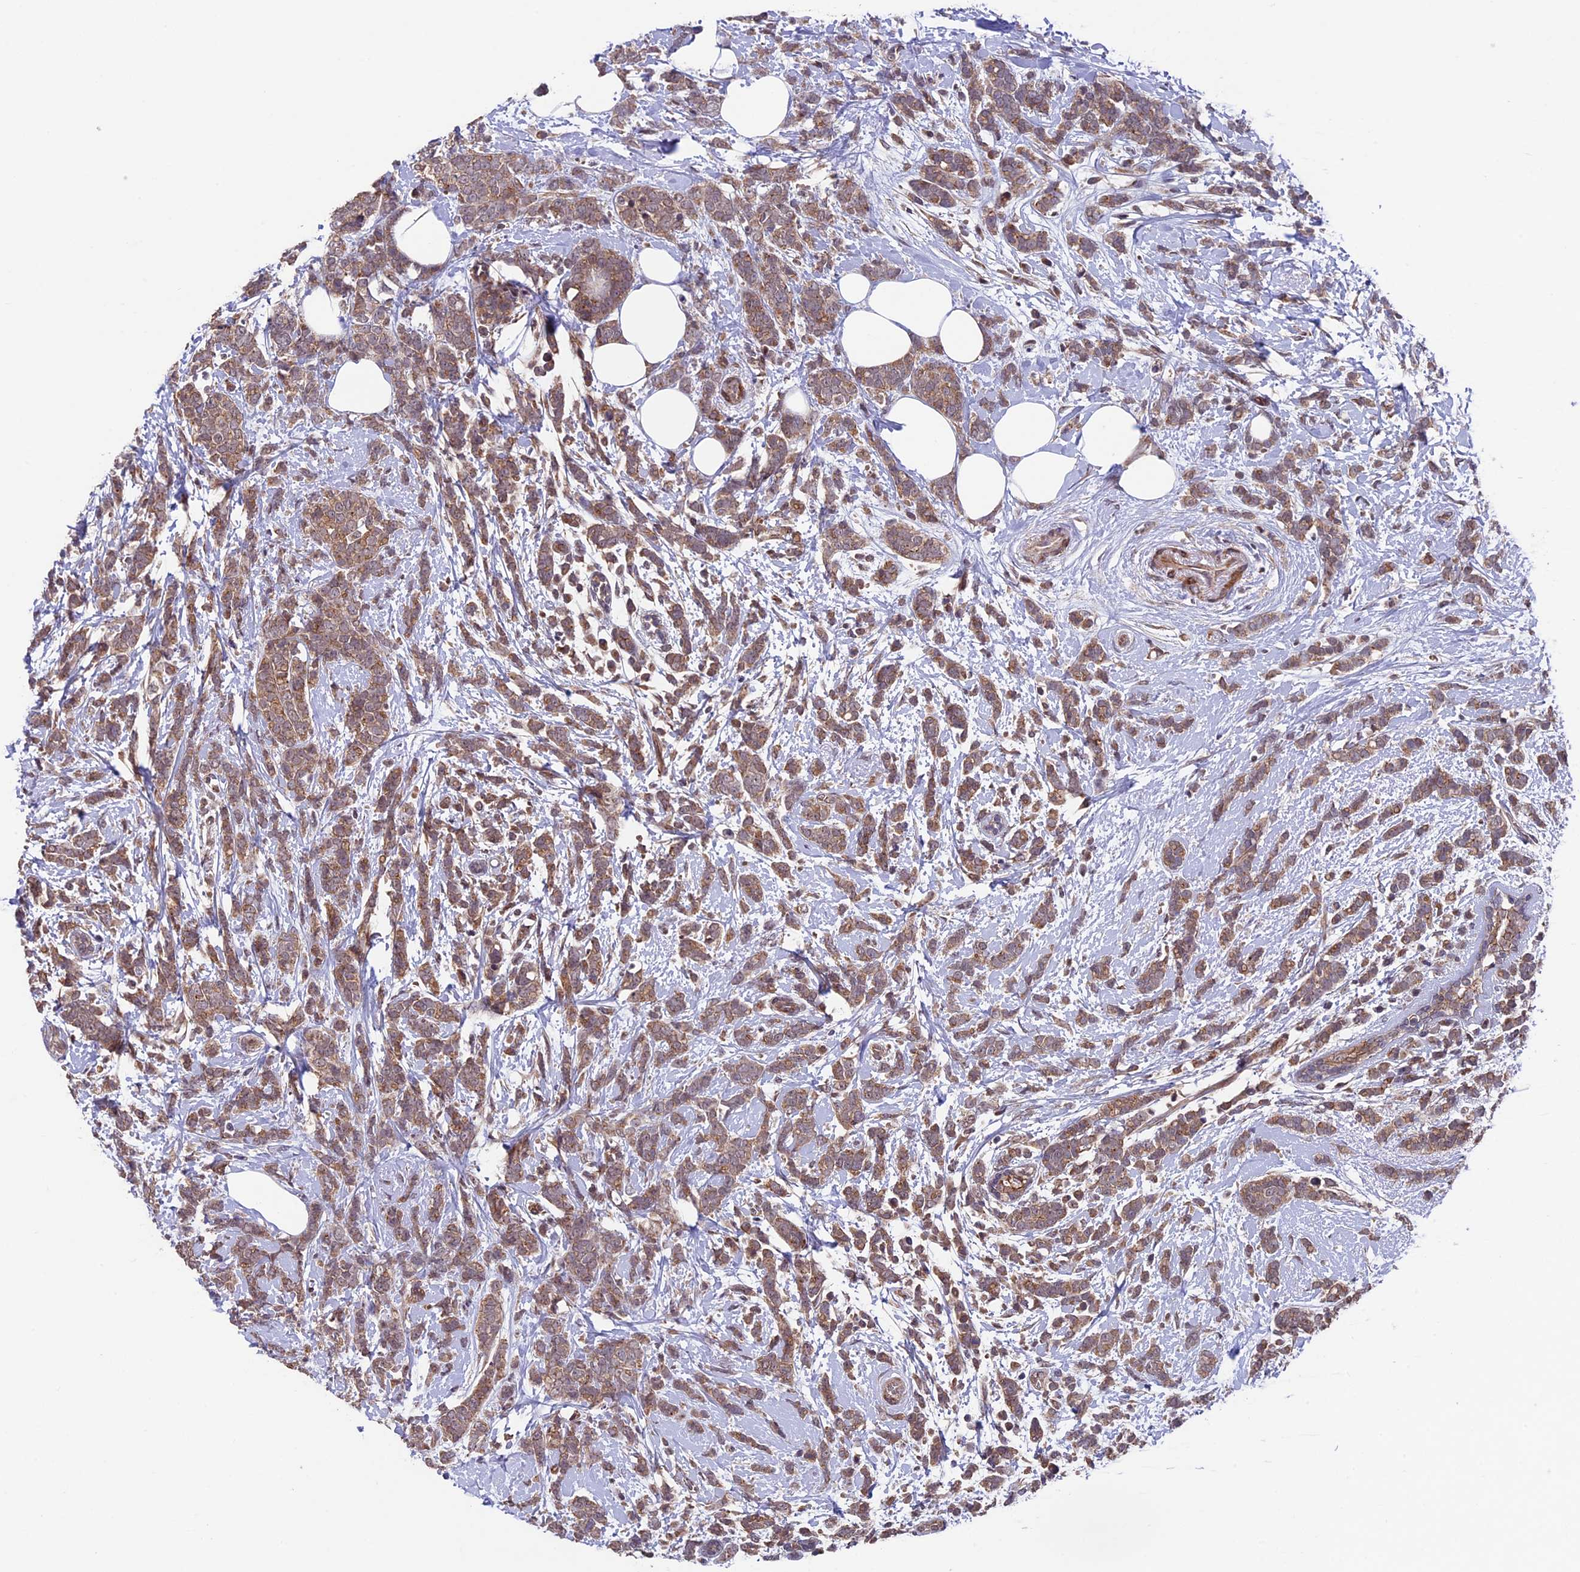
{"staining": {"intensity": "moderate", "quantity": ">75%", "location": "cytoplasmic/membranous"}, "tissue": "breast cancer", "cell_type": "Tumor cells", "image_type": "cancer", "snomed": [{"axis": "morphology", "description": "Lobular carcinoma"}, {"axis": "topography", "description": "Breast"}], "caption": "The histopathology image exhibits staining of breast cancer (lobular carcinoma), revealing moderate cytoplasmic/membranous protein expression (brown color) within tumor cells. Ihc stains the protein of interest in brown and the nuclei are stained blue.", "gene": "SIPA1L3", "patient": {"sex": "female", "age": 58}}